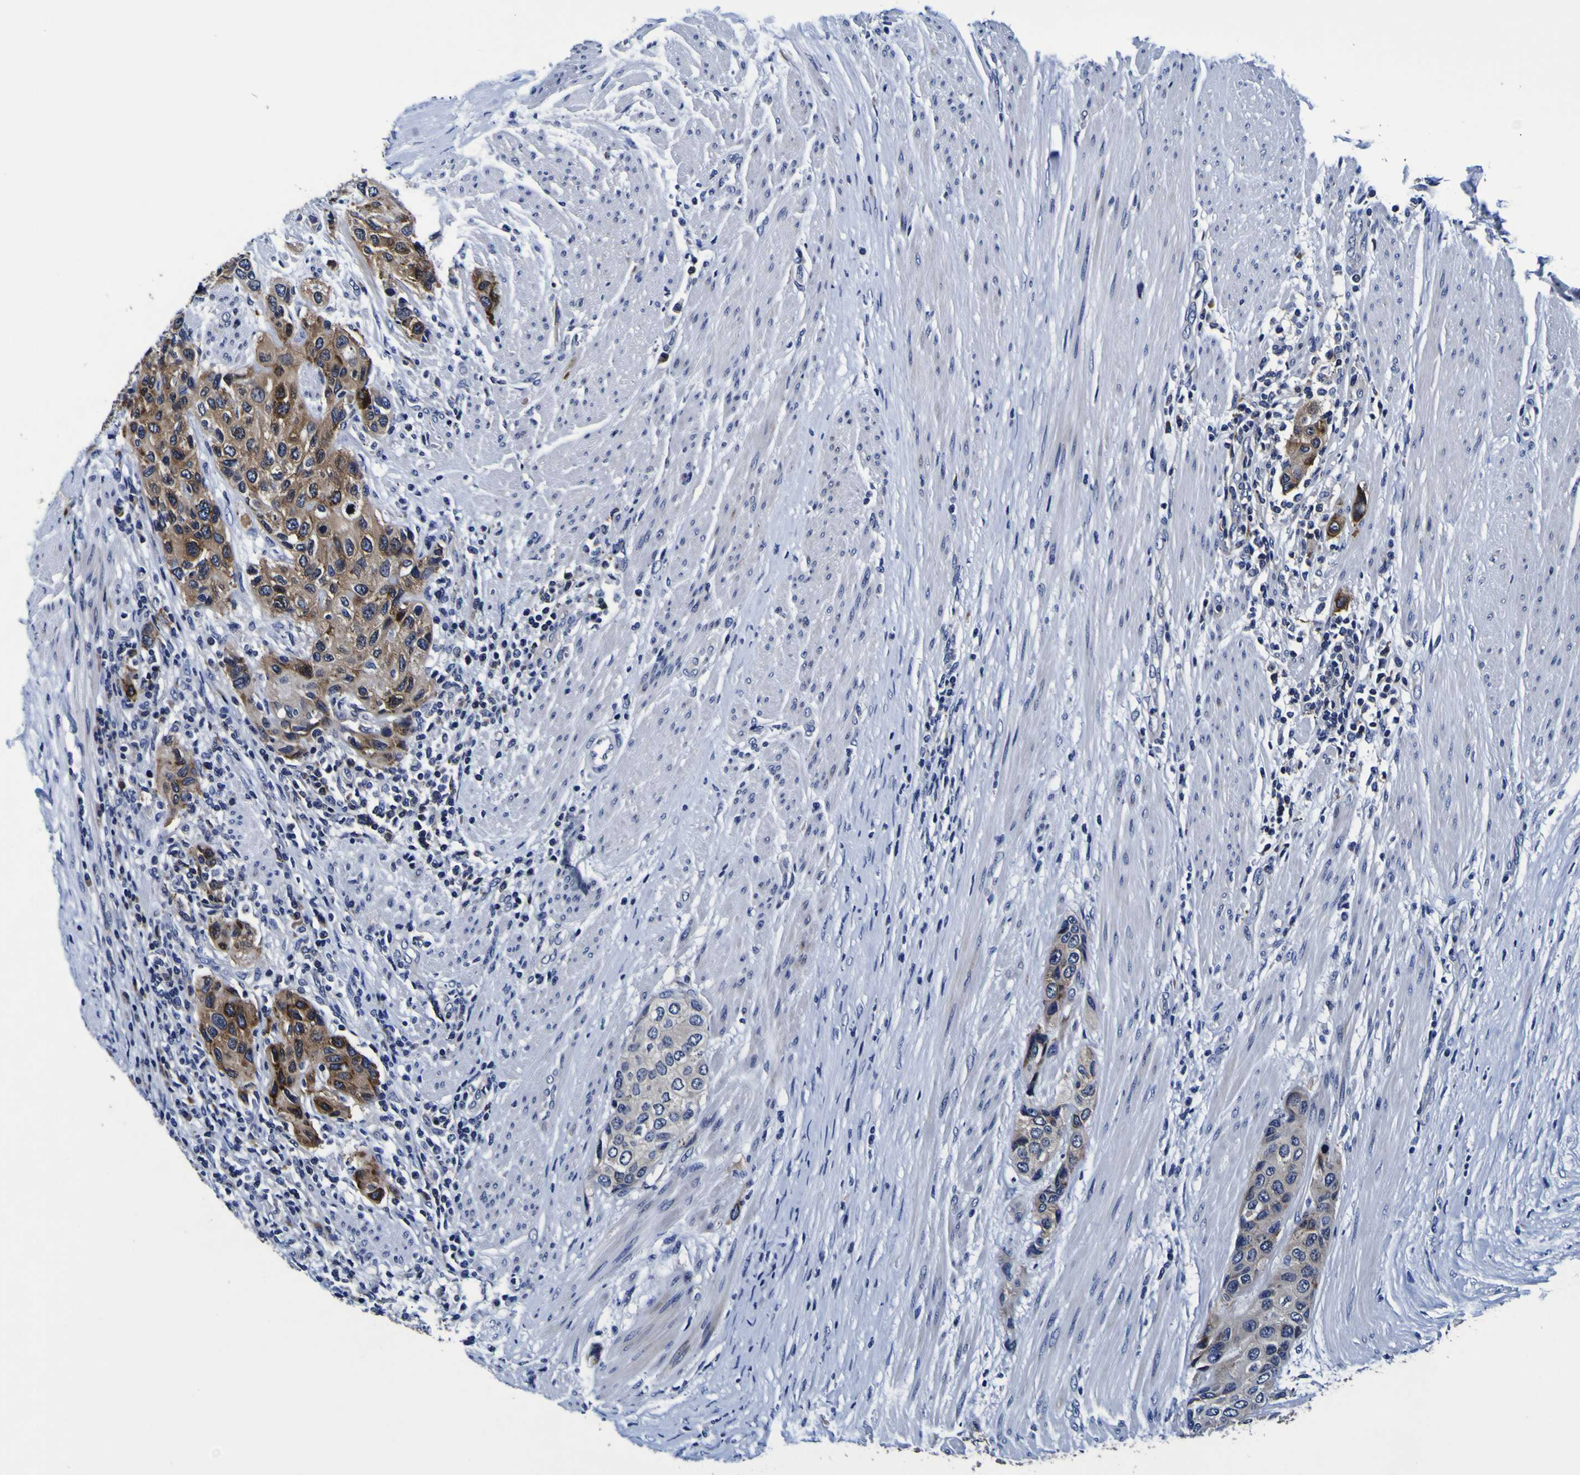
{"staining": {"intensity": "moderate", "quantity": "<25%", "location": "cytoplasmic/membranous"}, "tissue": "urothelial cancer", "cell_type": "Tumor cells", "image_type": "cancer", "snomed": [{"axis": "morphology", "description": "Urothelial carcinoma, High grade"}, {"axis": "topography", "description": "Urinary bladder"}], "caption": "Protein staining by immunohistochemistry (IHC) shows moderate cytoplasmic/membranous staining in approximately <25% of tumor cells in urothelial carcinoma (high-grade). (DAB IHC, brown staining for protein, blue staining for nuclei).", "gene": "SORCS1", "patient": {"sex": "female", "age": 56}}